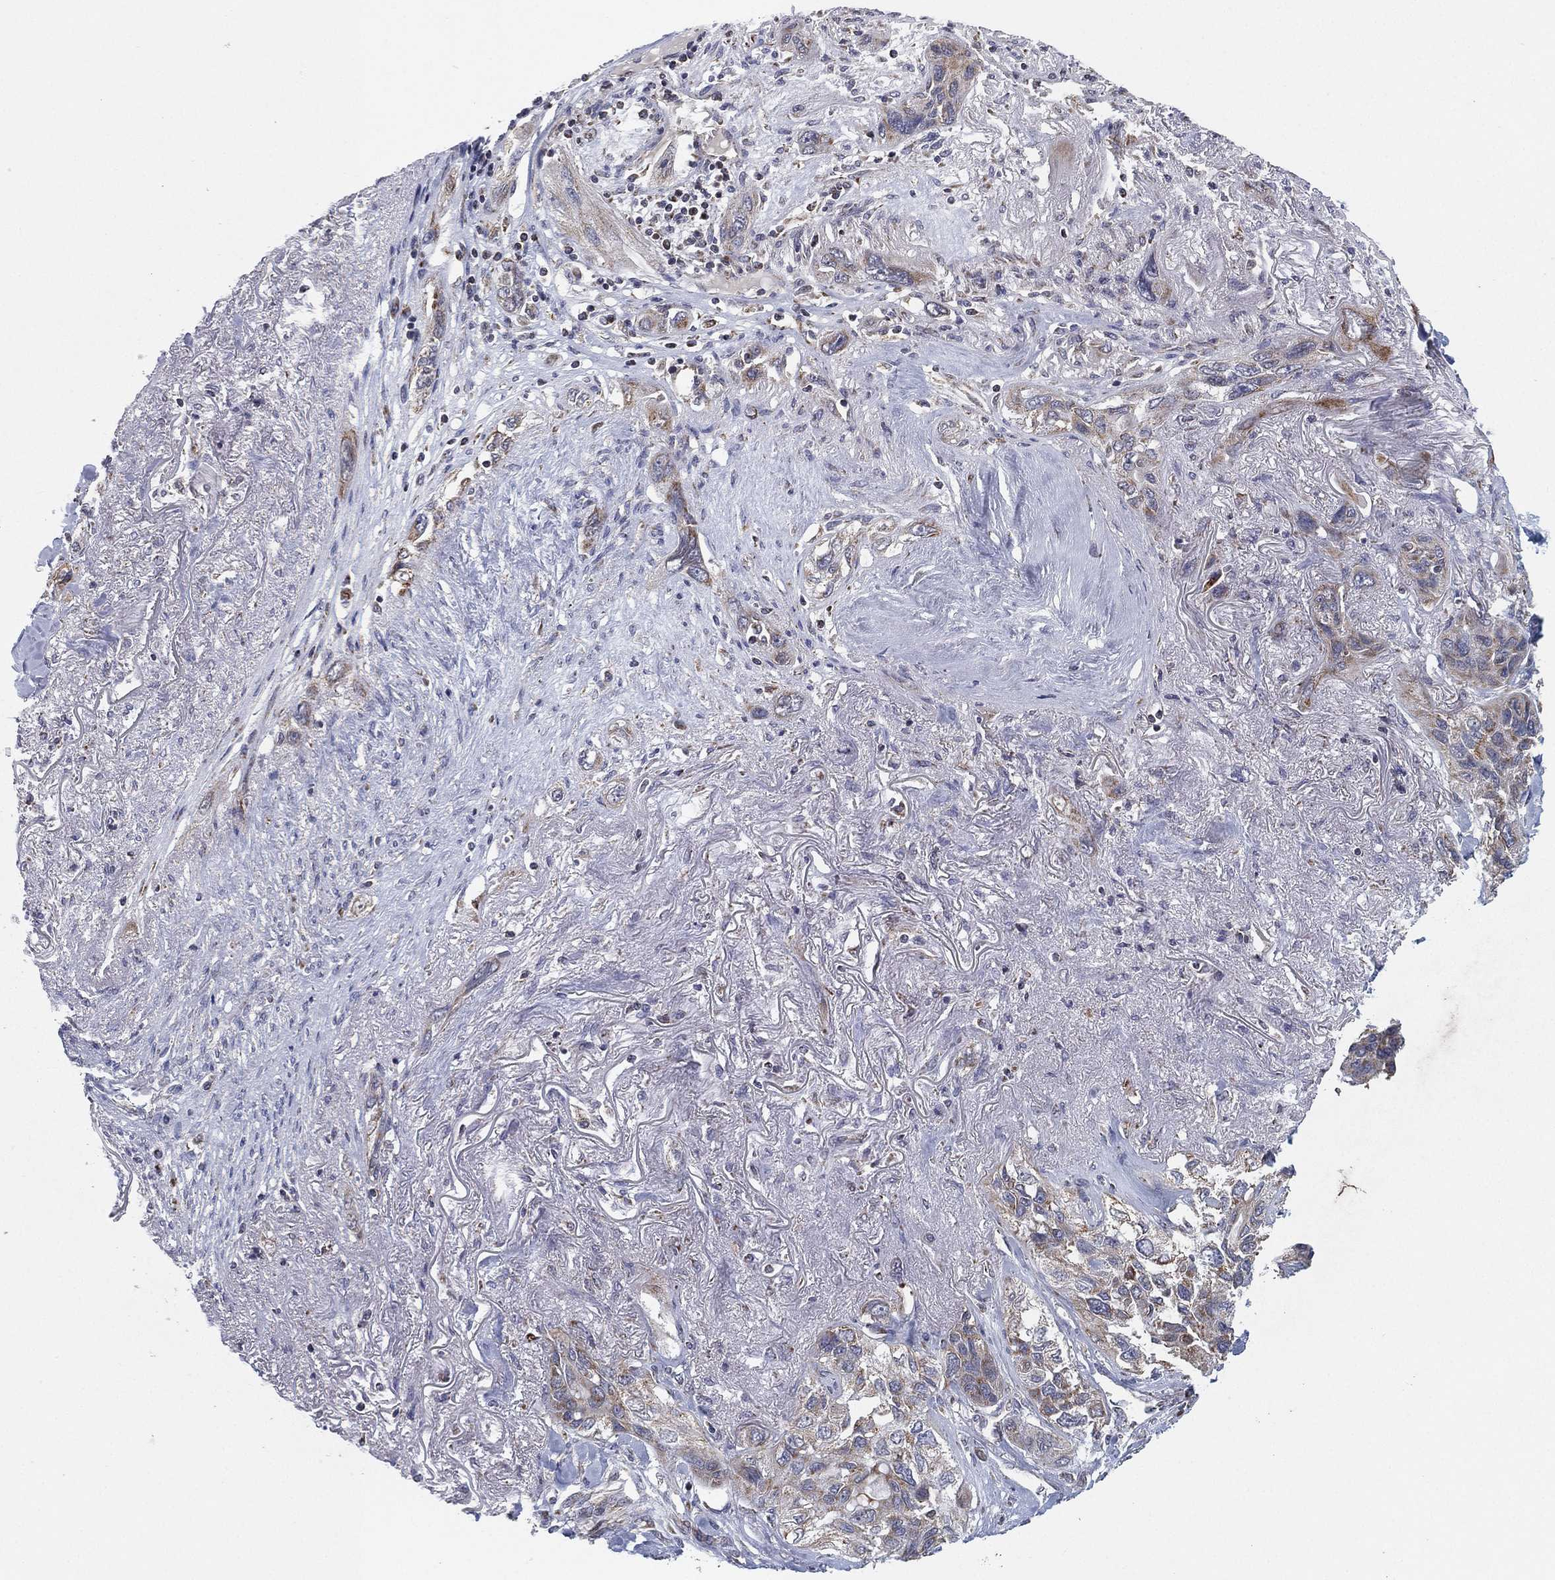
{"staining": {"intensity": "weak", "quantity": "25%-75%", "location": "cytoplasmic/membranous"}, "tissue": "lung cancer", "cell_type": "Tumor cells", "image_type": "cancer", "snomed": [{"axis": "morphology", "description": "Squamous cell carcinoma, NOS"}, {"axis": "topography", "description": "Lung"}], "caption": "IHC (DAB) staining of human lung cancer reveals weak cytoplasmic/membranous protein staining in about 25%-75% of tumor cells.", "gene": "PSMG4", "patient": {"sex": "female", "age": 70}}